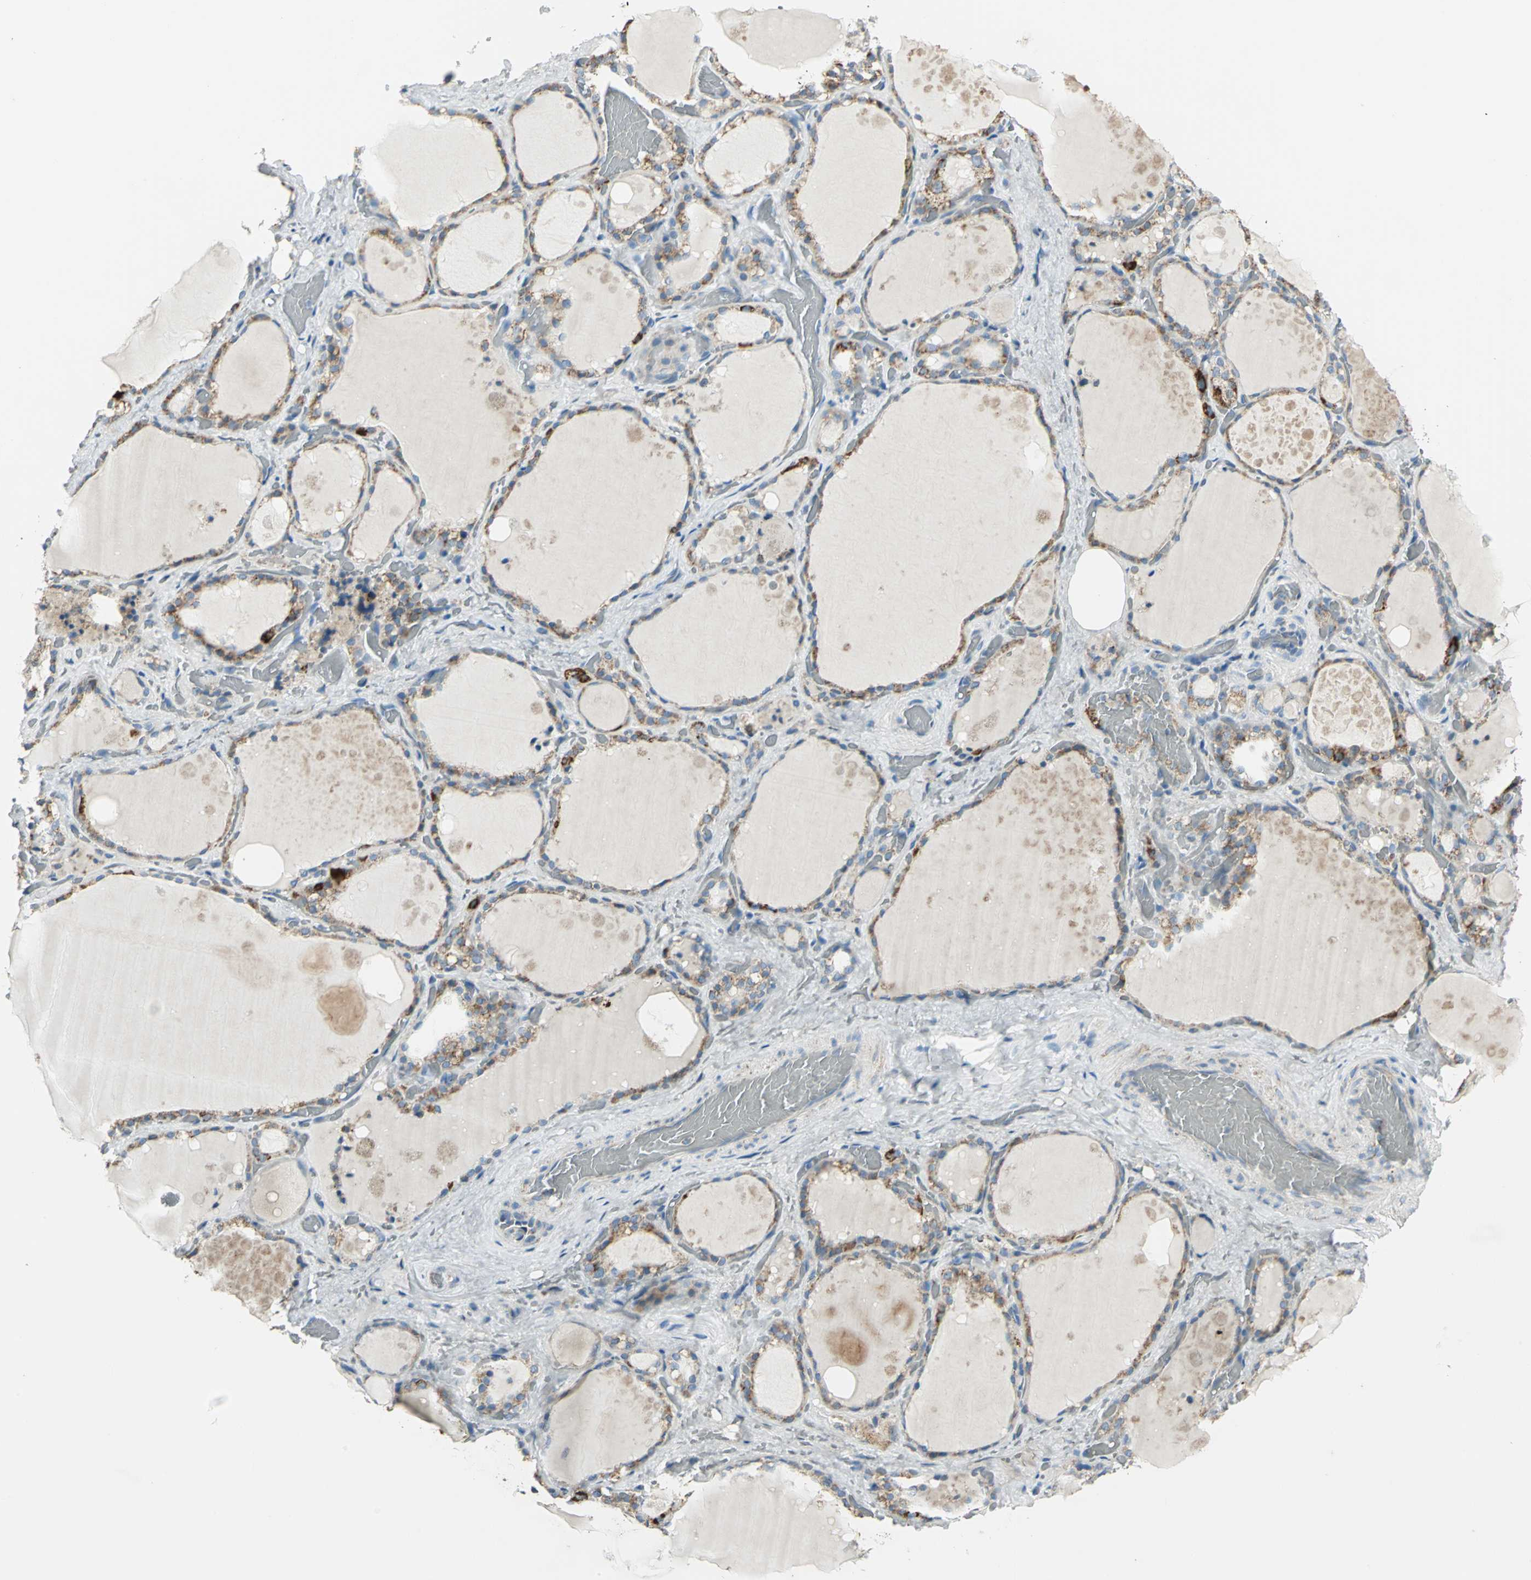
{"staining": {"intensity": "moderate", "quantity": "25%-75%", "location": "cytoplasmic/membranous"}, "tissue": "thyroid gland", "cell_type": "Glandular cells", "image_type": "normal", "snomed": [{"axis": "morphology", "description": "Normal tissue, NOS"}, {"axis": "topography", "description": "Thyroid gland"}], "caption": "Protein expression analysis of unremarkable thyroid gland shows moderate cytoplasmic/membranous positivity in approximately 25%-75% of glandular cells.", "gene": "ACADM", "patient": {"sex": "male", "age": 61}}